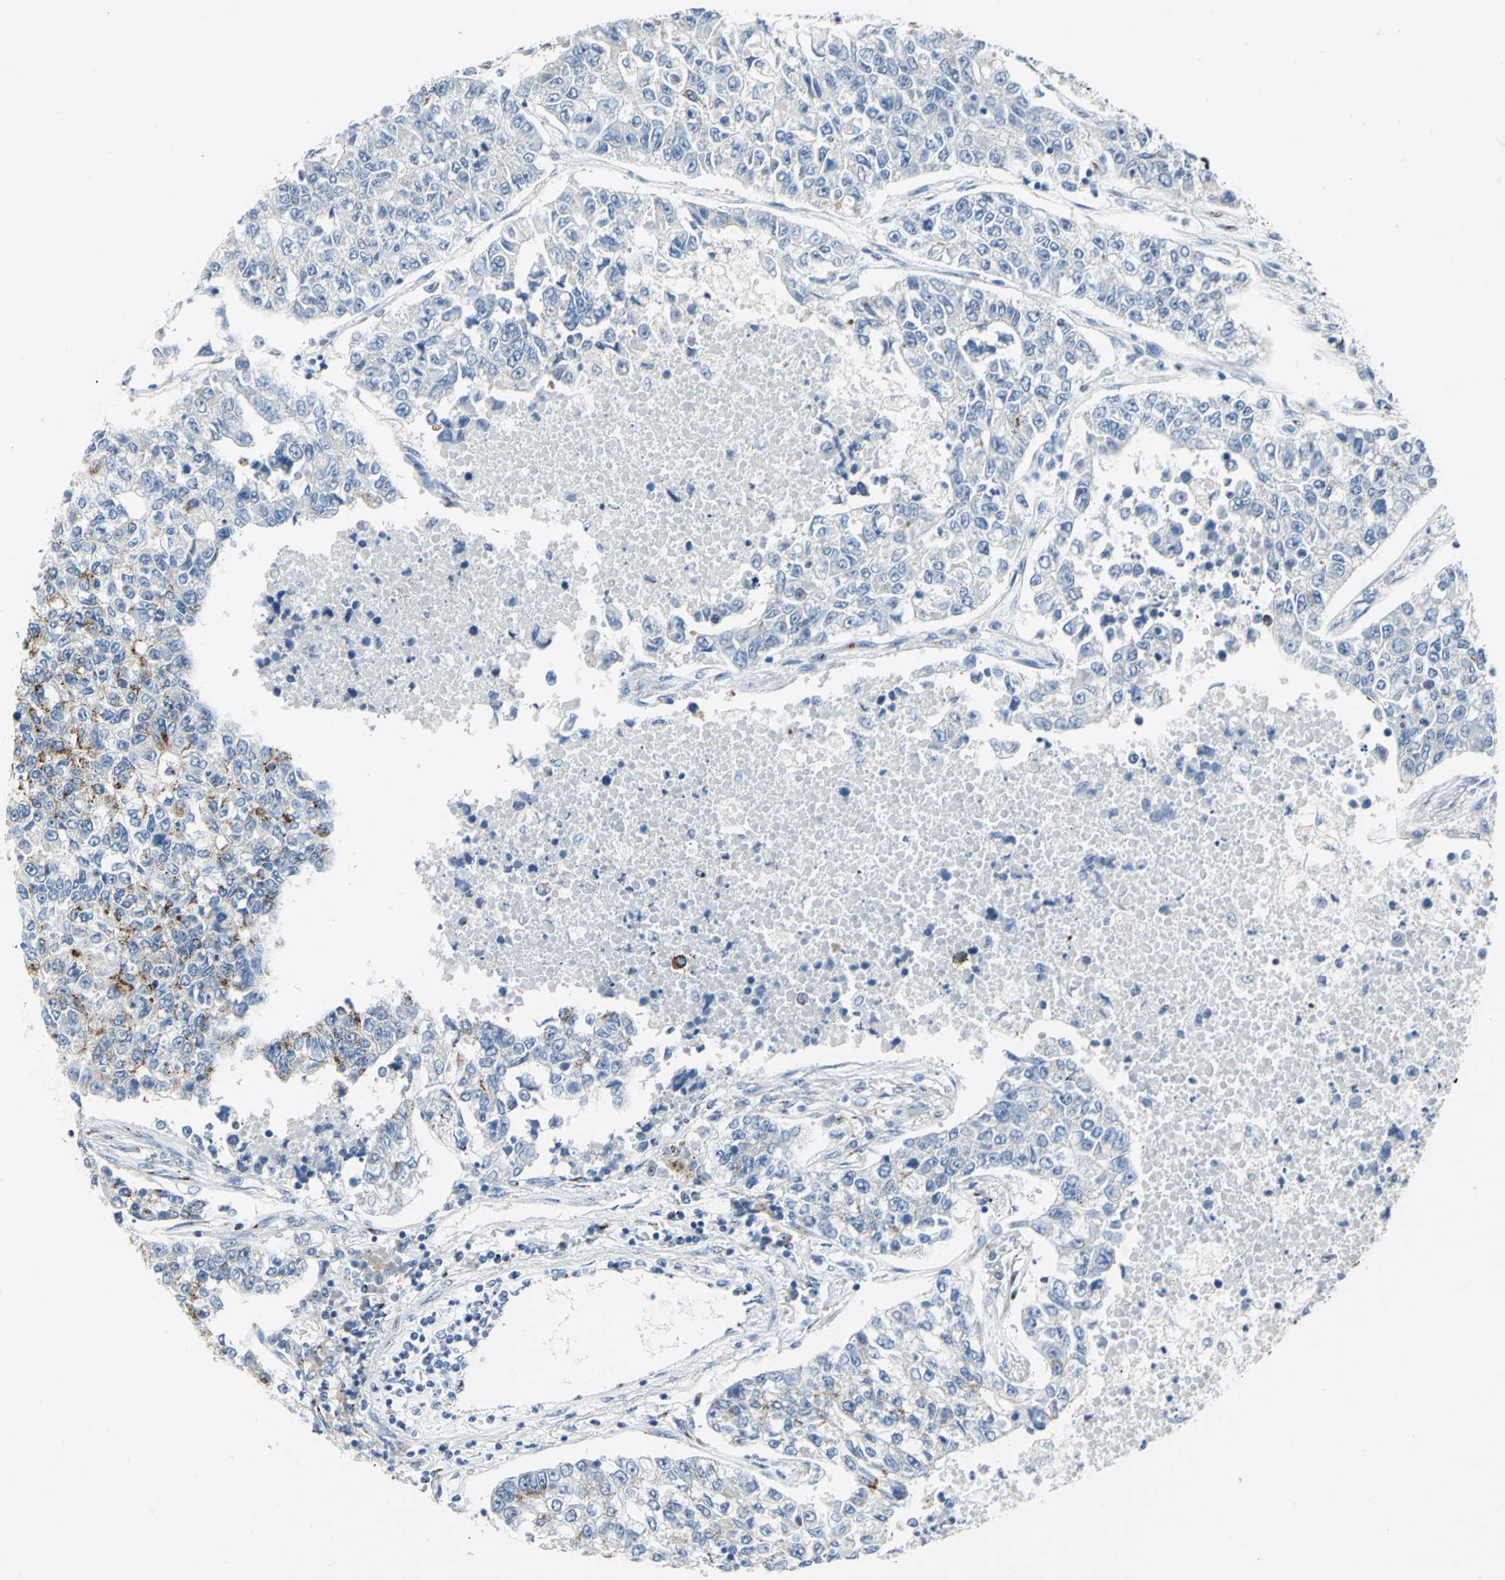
{"staining": {"intensity": "strong", "quantity": "25%-75%", "location": "cytoplasmic/membranous"}, "tissue": "lung cancer", "cell_type": "Tumor cells", "image_type": "cancer", "snomed": [{"axis": "morphology", "description": "Adenocarcinoma, NOS"}, {"axis": "topography", "description": "Lung"}], "caption": "This is a micrograph of IHC staining of lung cancer (adenocarcinoma), which shows strong expression in the cytoplasmic/membranous of tumor cells.", "gene": "GPR3", "patient": {"sex": "male", "age": 49}}